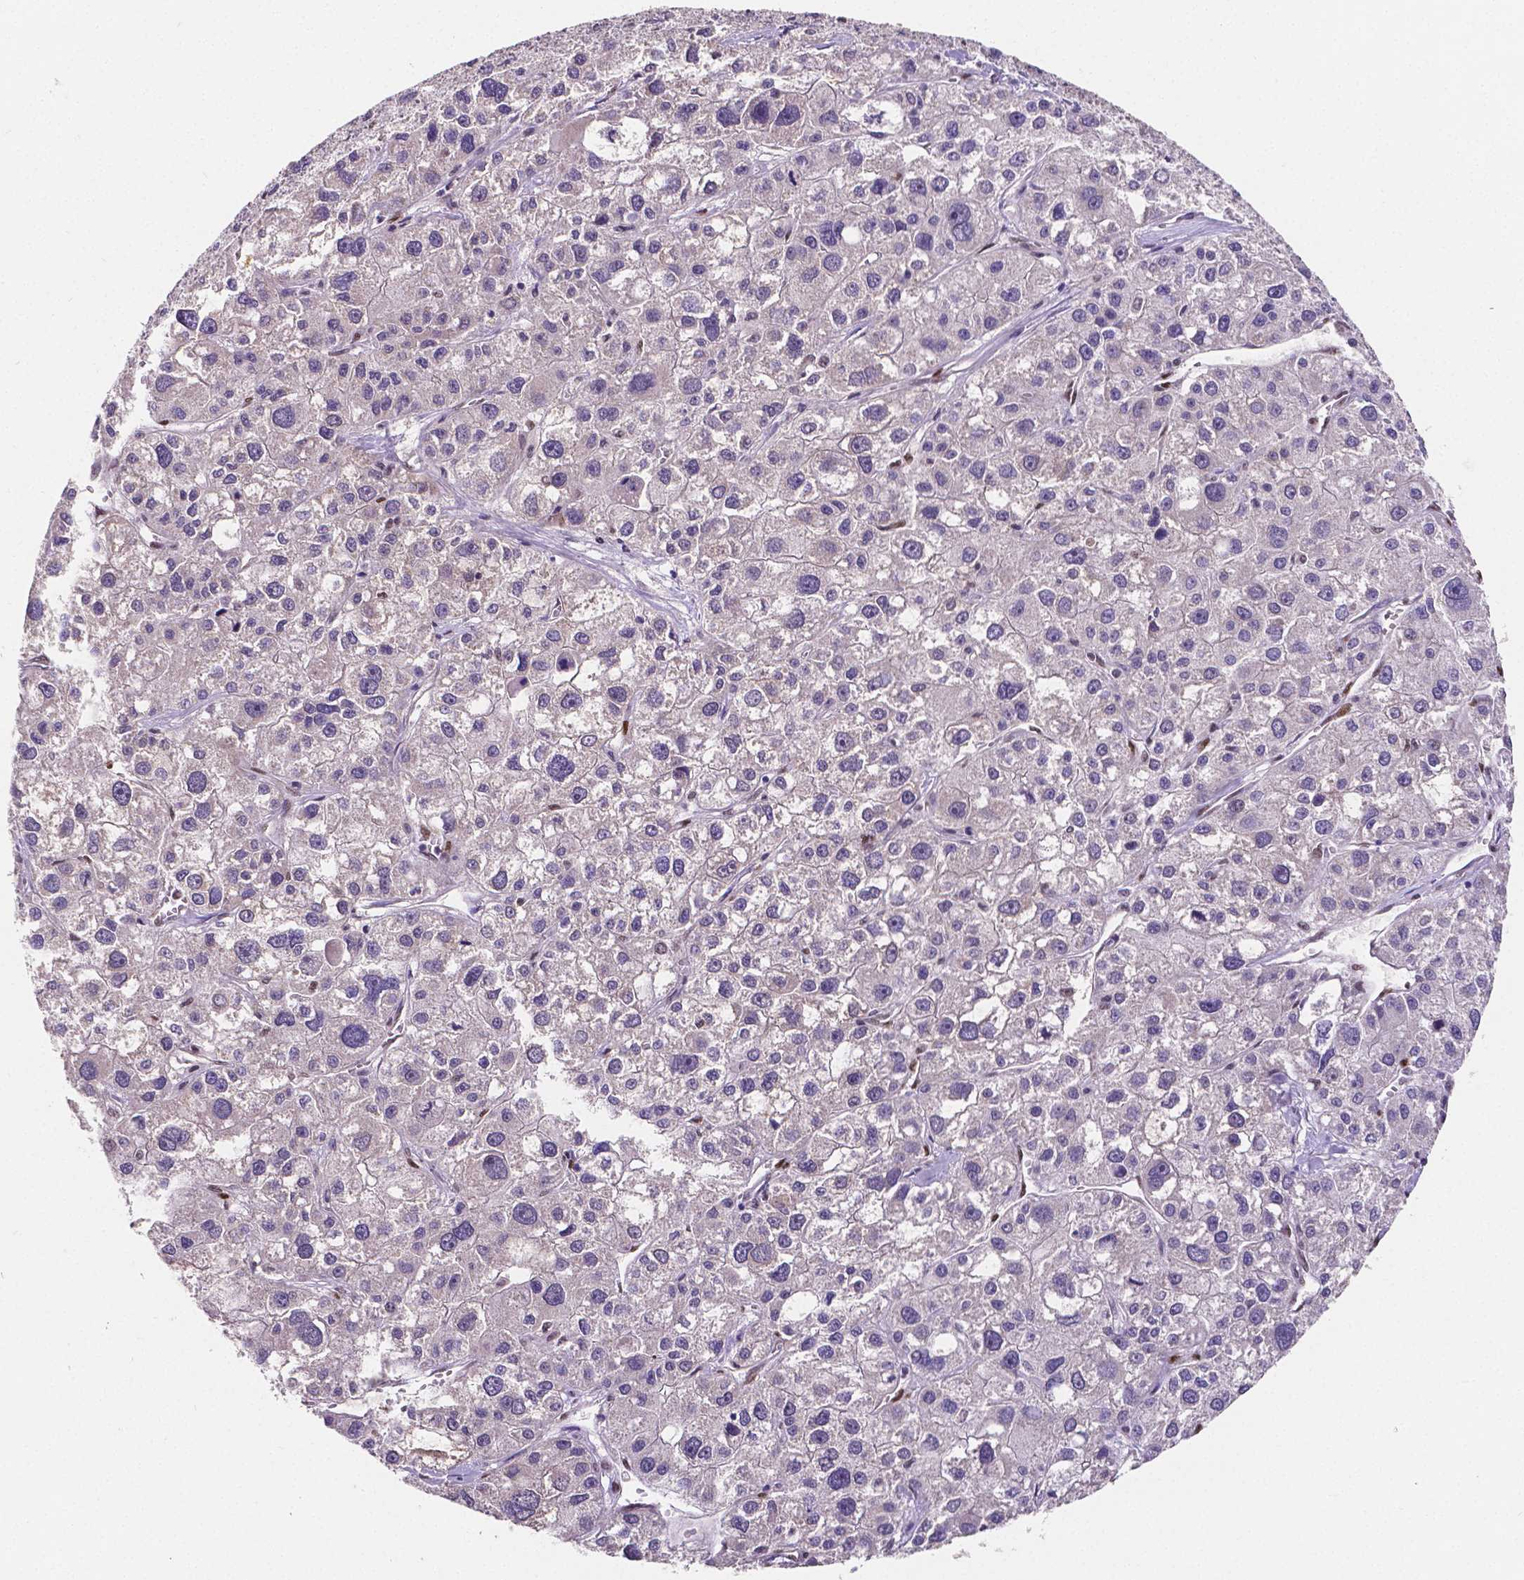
{"staining": {"intensity": "weak", "quantity": "<25%", "location": "cytoplasmic/membranous"}, "tissue": "liver cancer", "cell_type": "Tumor cells", "image_type": "cancer", "snomed": [{"axis": "morphology", "description": "Carcinoma, Hepatocellular, NOS"}, {"axis": "topography", "description": "Liver"}], "caption": "IHC of human liver cancer reveals no positivity in tumor cells.", "gene": "MEF2C", "patient": {"sex": "male", "age": 73}}